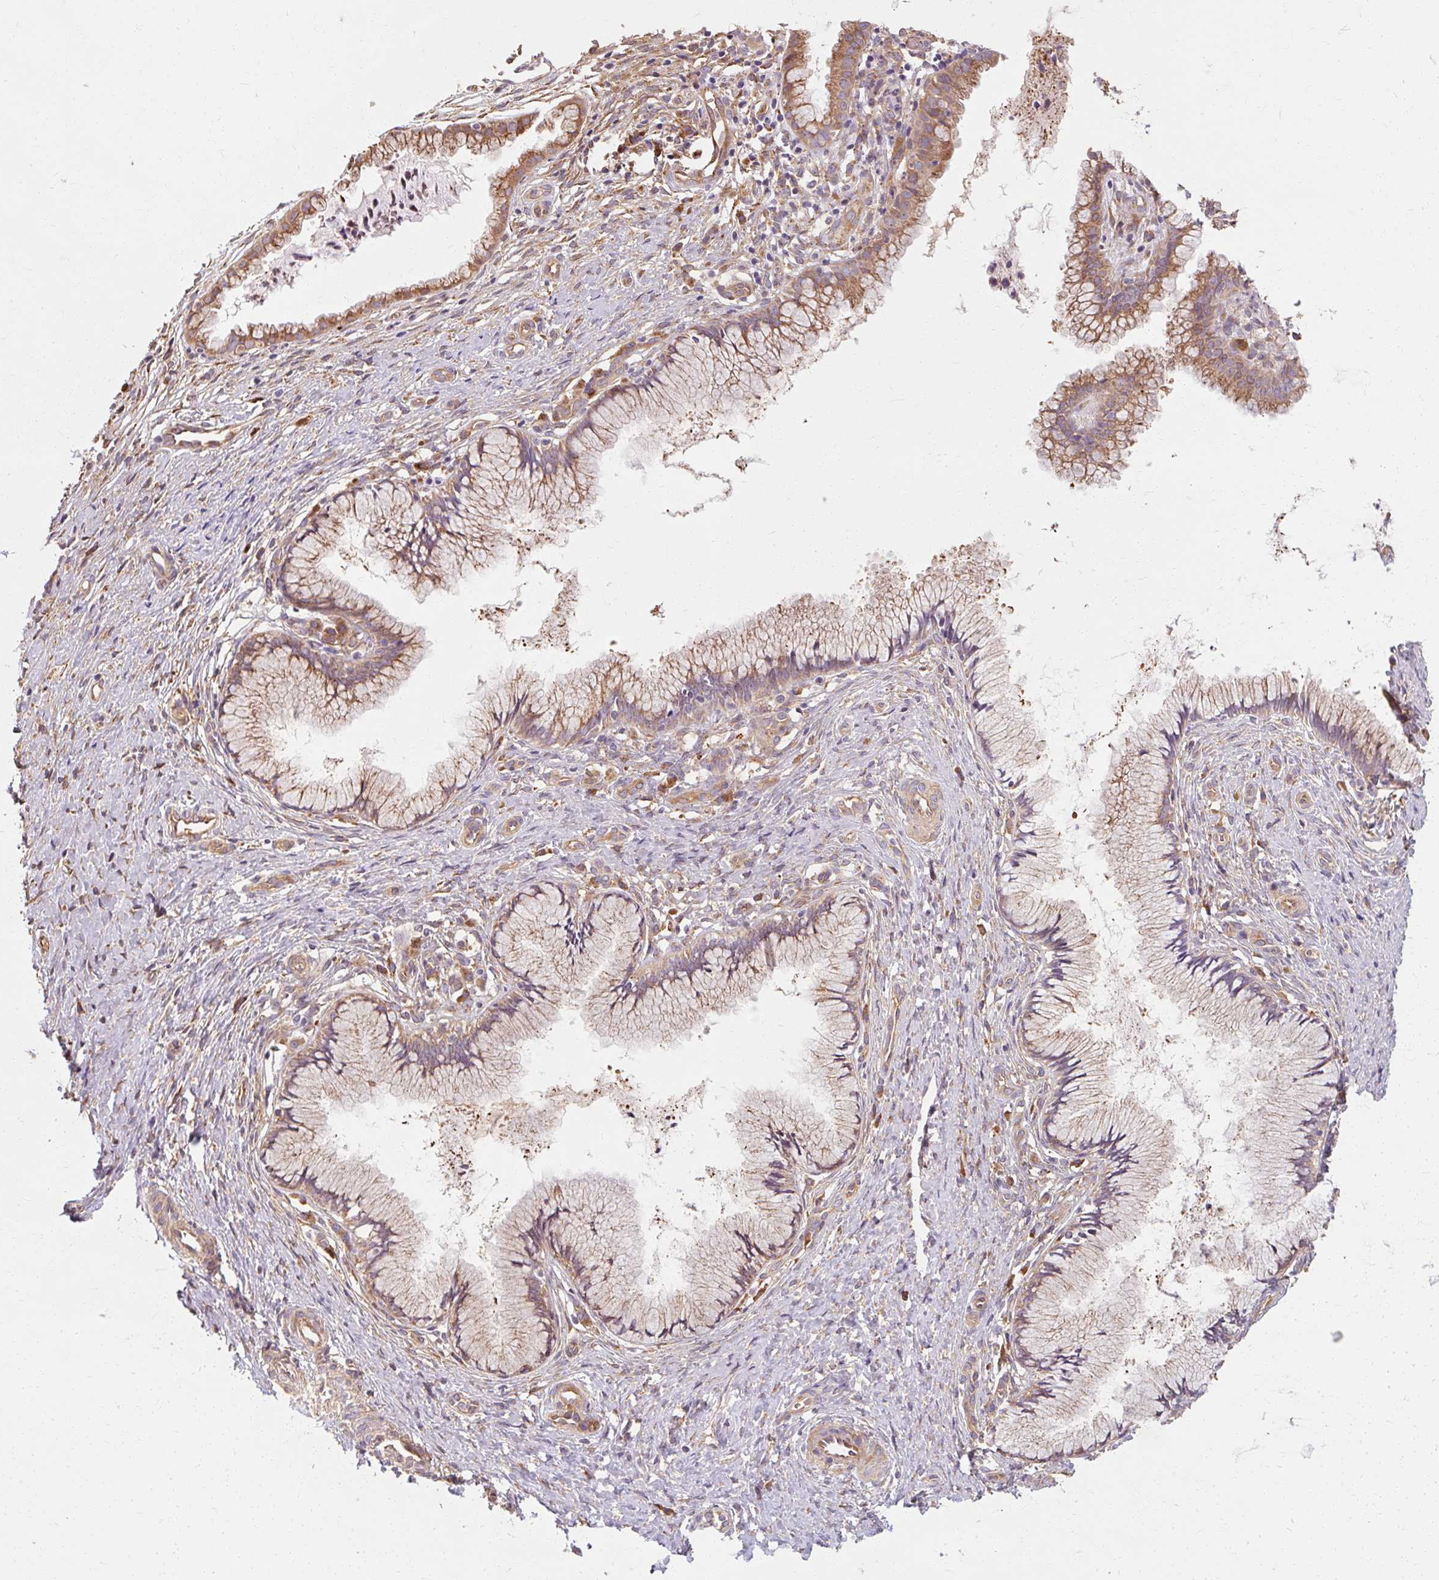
{"staining": {"intensity": "moderate", "quantity": ">75%", "location": "cytoplasmic/membranous"}, "tissue": "cervix", "cell_type": "Glandular cells", "image_type": "normal", "snomed": [{"axis": "morphology", "description": "Normal tissue, NOS"}, {"axis": "topography", "description": "Cervix"}], "caption": "Immunohistochemical staining of normal cervix reveals >75% levels of moderate cytoplasmic/membranous protein positivity in approximately >75% of glandular cells.", "gene": "TBC1D4", "patient": {"sex": "female", "age": 36}}